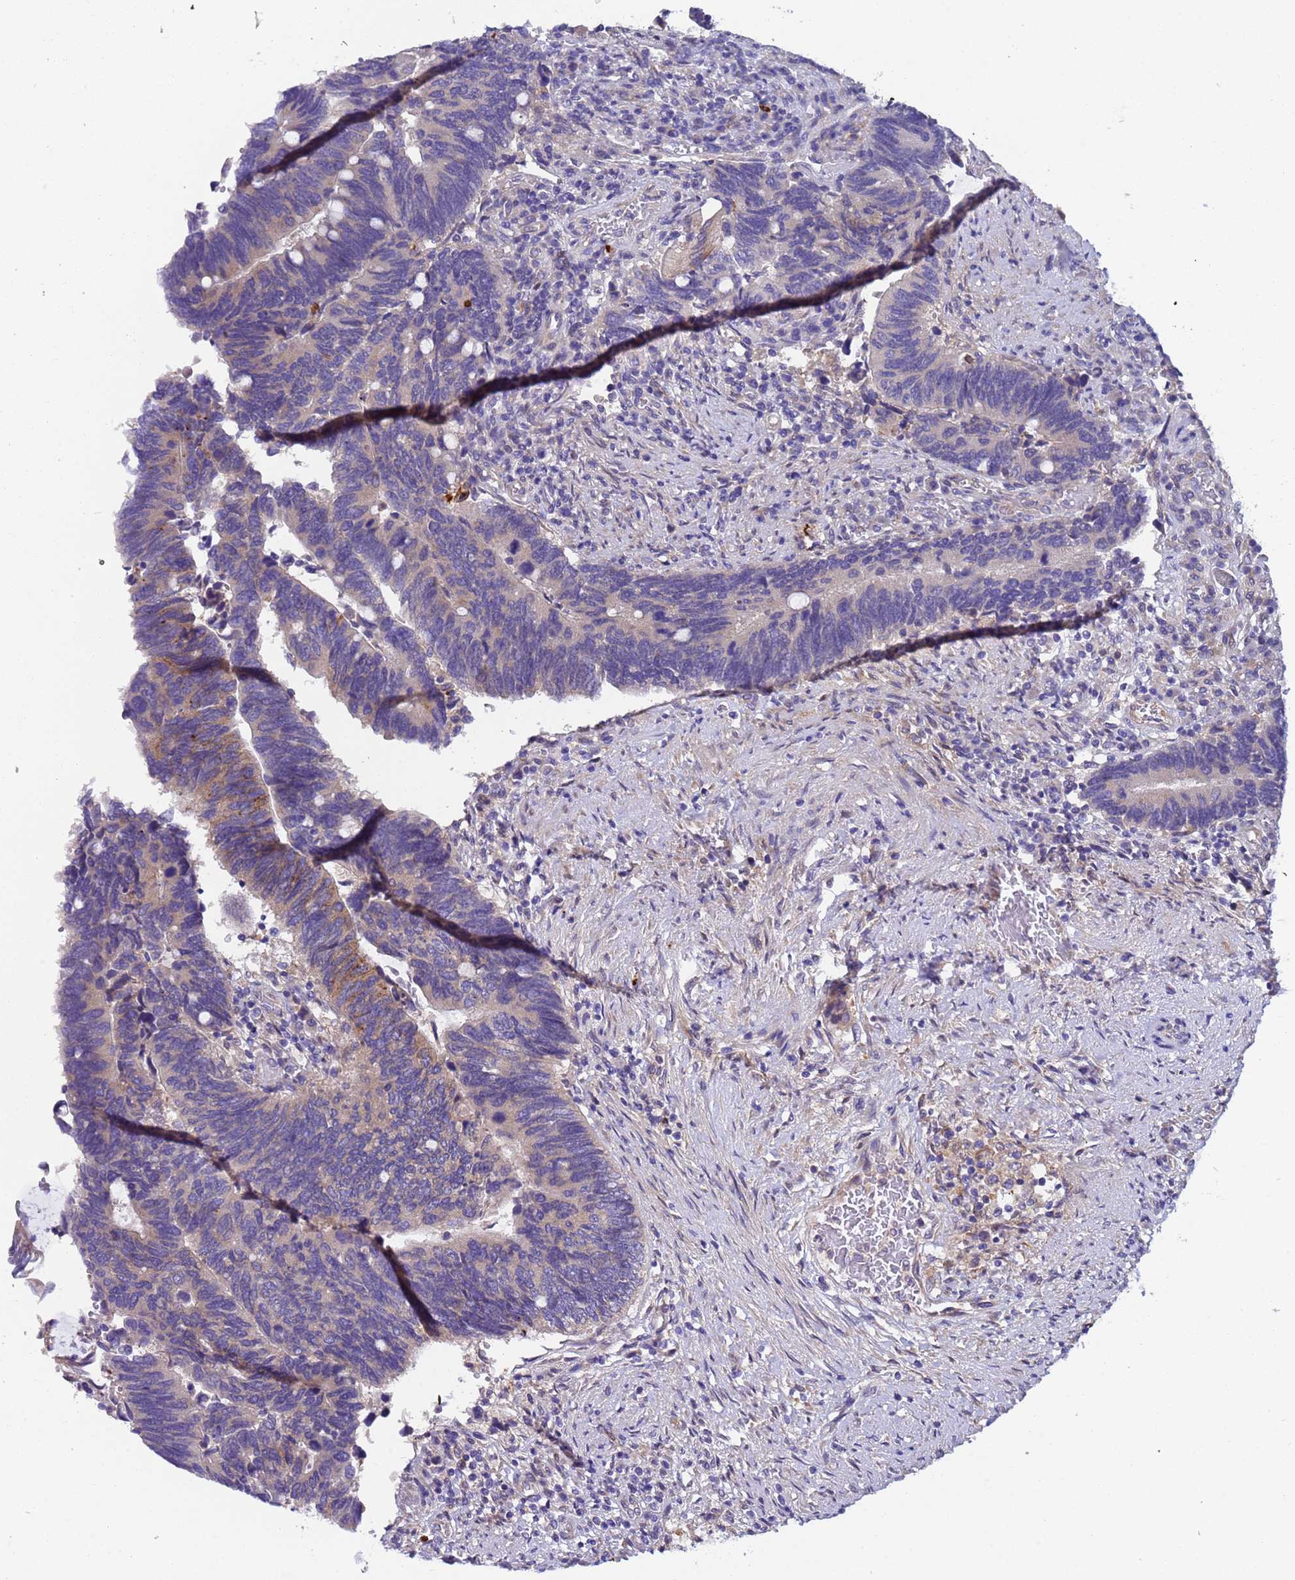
{"staining": {"intensity": "moderate", "quantity": "<25%", "location": "cytoplasmic/membranous"}, "tissue": "colorectal cancer", "cell_type": "Tumor cells", "image_type": "cancer", "snomed": [{"axis": "morphology", "description": "Adenocarcinoma, NOS"}, {"axis": "topography", "description": "Colon"}], "caption": "Tumor cells demonstrate low levels of moderate cytoplasmic/membranous staining in approximately <25% of cells in adenocarcinoma (colorectal).", "gene": "PAQR7", "patient": {"sex": "male", "age": 87}}